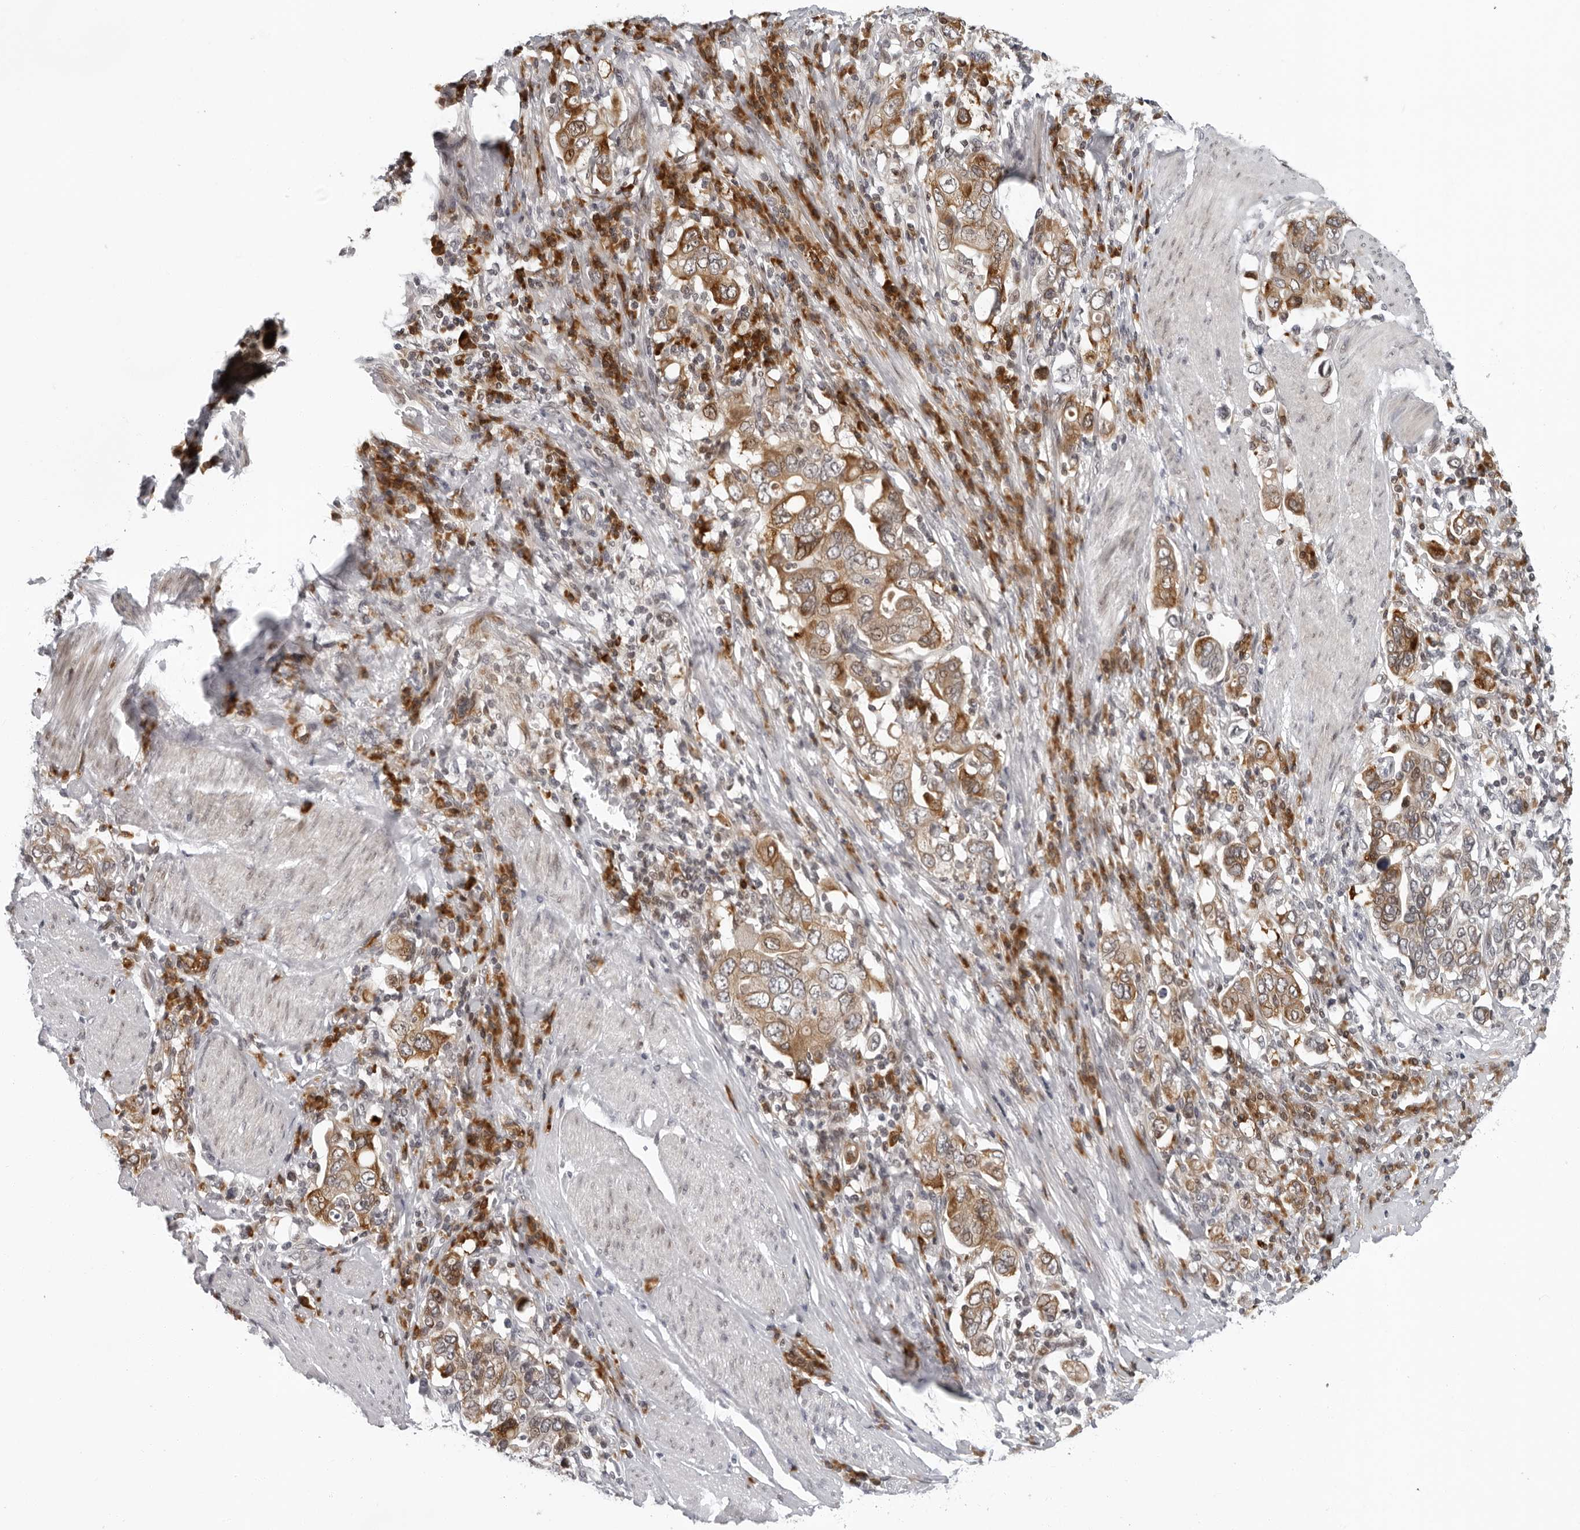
{"staining": {"intensity": "moderate", "quantity": ">75%", "location": "cytoplasmic/membranous"}, "tissue": "stomach cancer", "cell_type": "Tumor cells", "image_type": "cancer", "snomed": [{"axis": "morphology", "description": "Adenocarcinoma, NOS"}, {"axis": "topography", "description": "Stomach, upper"}], "caption": "IHC histopathology image of neoplastic tissue: stomach cancer stained using immunohistochemistry reveals medium levels of moderate protein expression localized specifically in the cytoplasmic/membranous of tumor cells, appearing as a cytoplasmic/membranous brown color.", "gene": "PIP4K2C", "patient": {"sex": "male", "age": 62}}